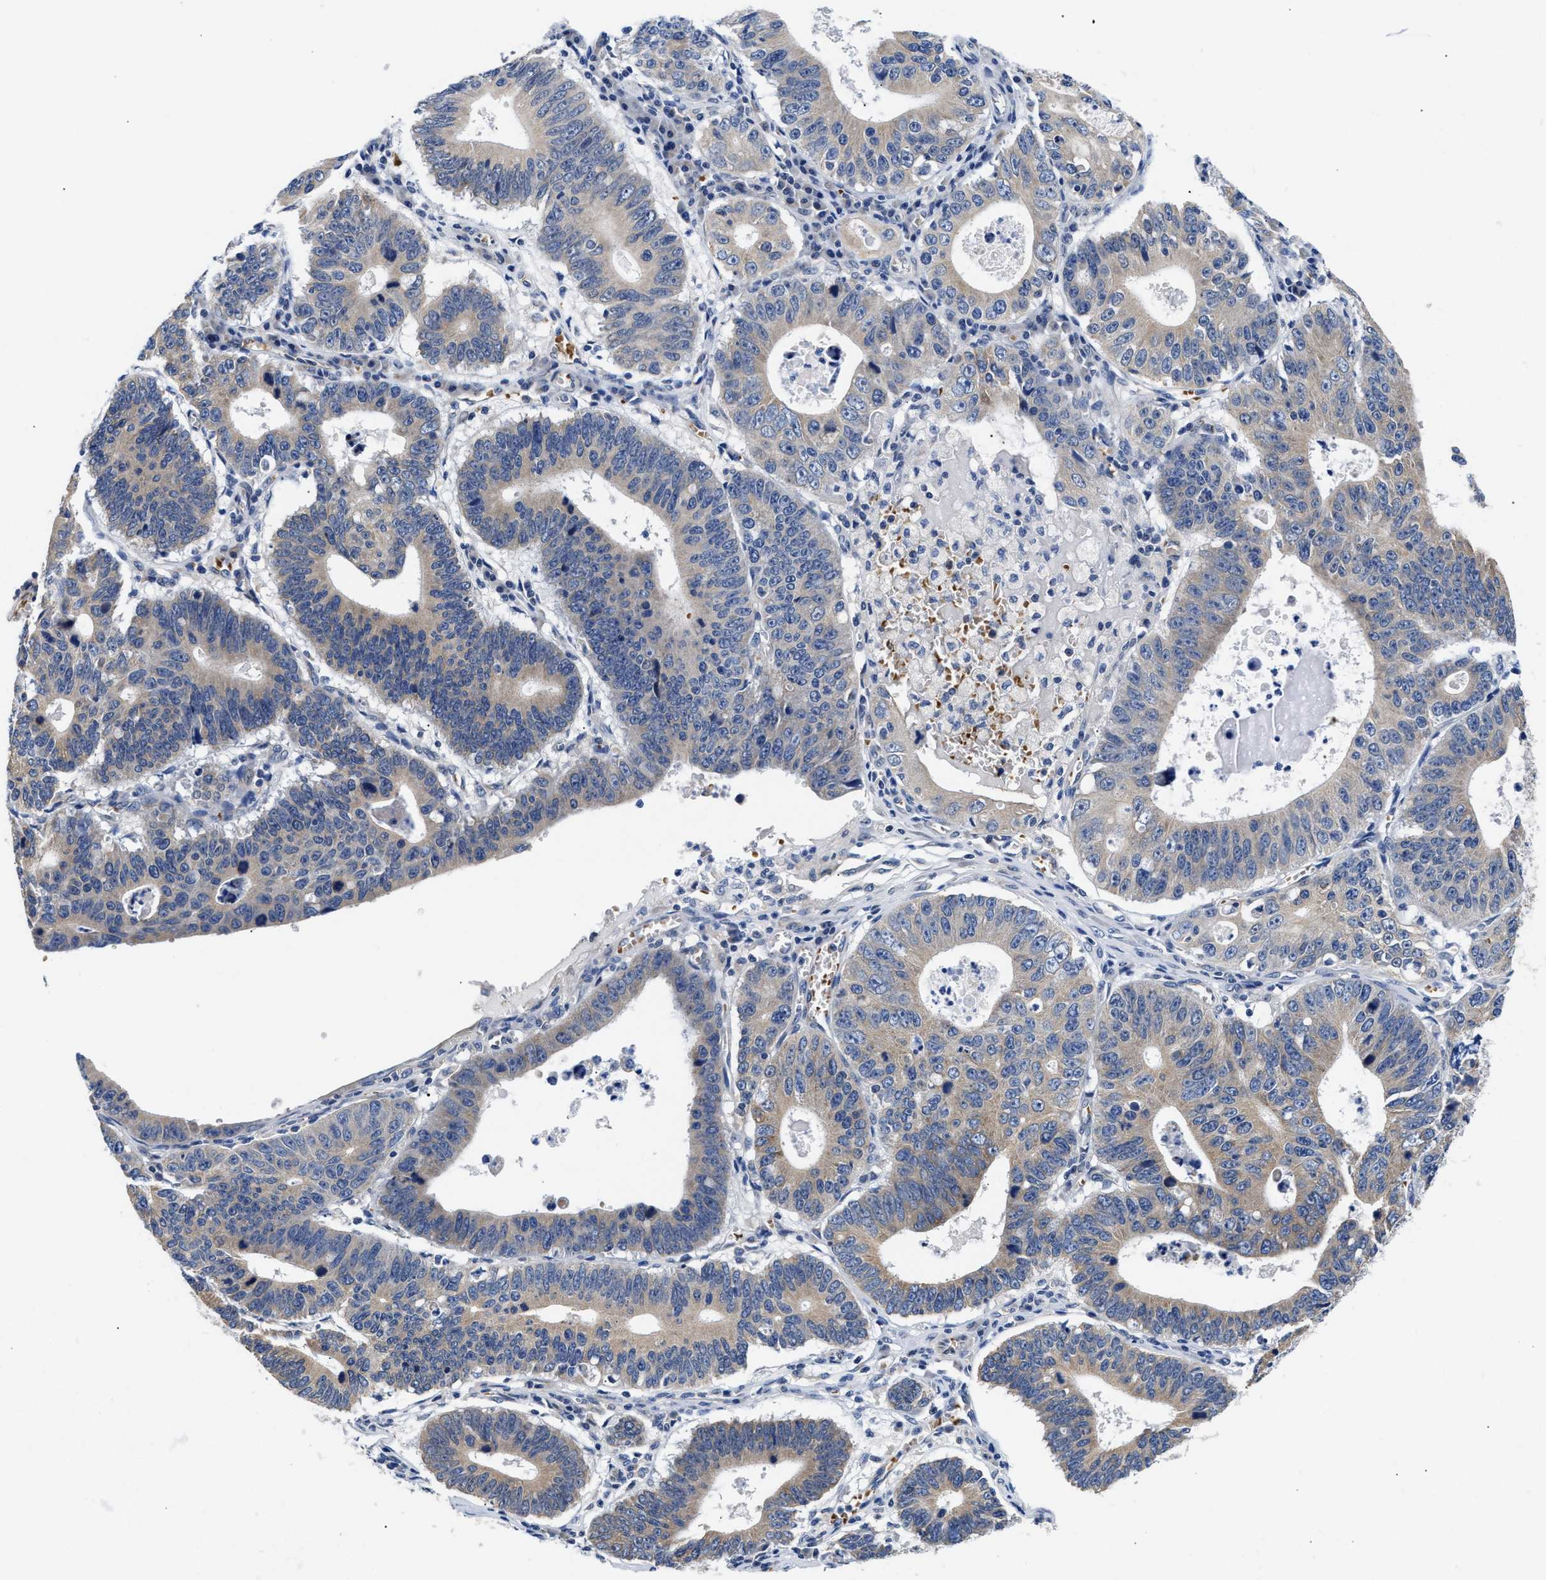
{"staining": {"intensity": "weak", "quantity": "25%-75%", "location": "cytoplasmic/membranous"}, "tissue": "stomach cancer", "cell_type": "Tumor cells", "image_type": "cancer", "snomed": [{"axis": "morphology", "description": "Adenocarcinoma, NOS"}, {"axis": "topography", "description": "Stomach"}], "caption": "IHC photomicrograph of neoplastic tissue: stomach cancer stained using immunohistochemistry (IHC) reveals low levels of weak protein expression localized specifically in the cytoplasmic/membranous of tumor cells, appearing as a cytoplasmic/membranous brown color.", "gene": "RINT1", "patient": {"sex": "male", "age": 59}}